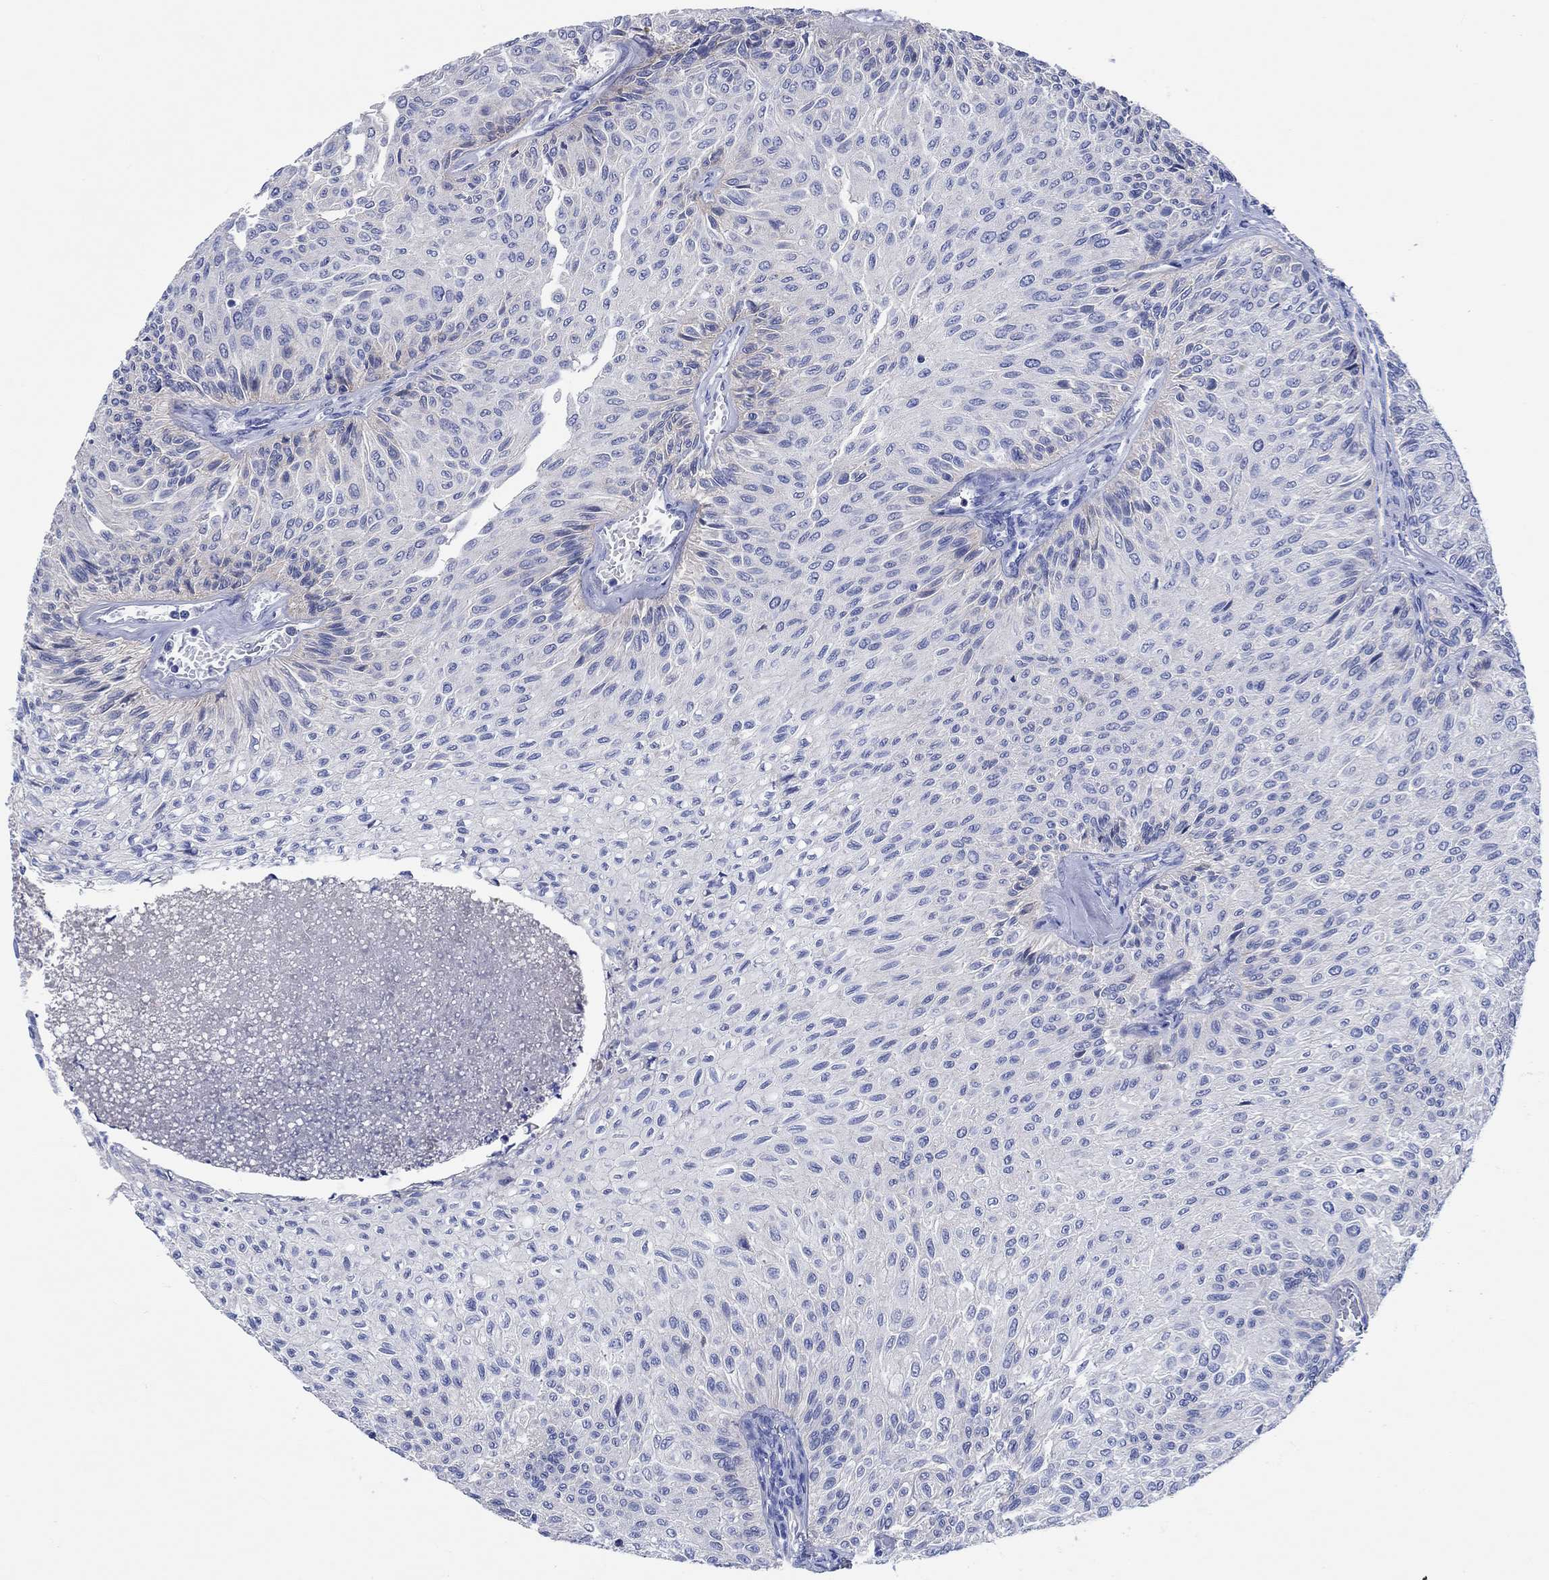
{"staining": {"intensity": "negative", "quantity": "none", "location": "none"}, "tissue": "urothelial cancer", "cell_type": "Tumor cells", "image_type": "cancer", "snomed": [{"axis": "morphology", "description": "Urothelial carcinoma, Low grade"}, {"axis": "topography", "description": "Urinary bladder"}], "caption": "Human urothelial carcinoma (low-grade) stained for a protein using immunohistochemistry exhibits no staining in tumor cells.", "gene": "SHISA4", "patient": {"sex": "male", "age": 78}}